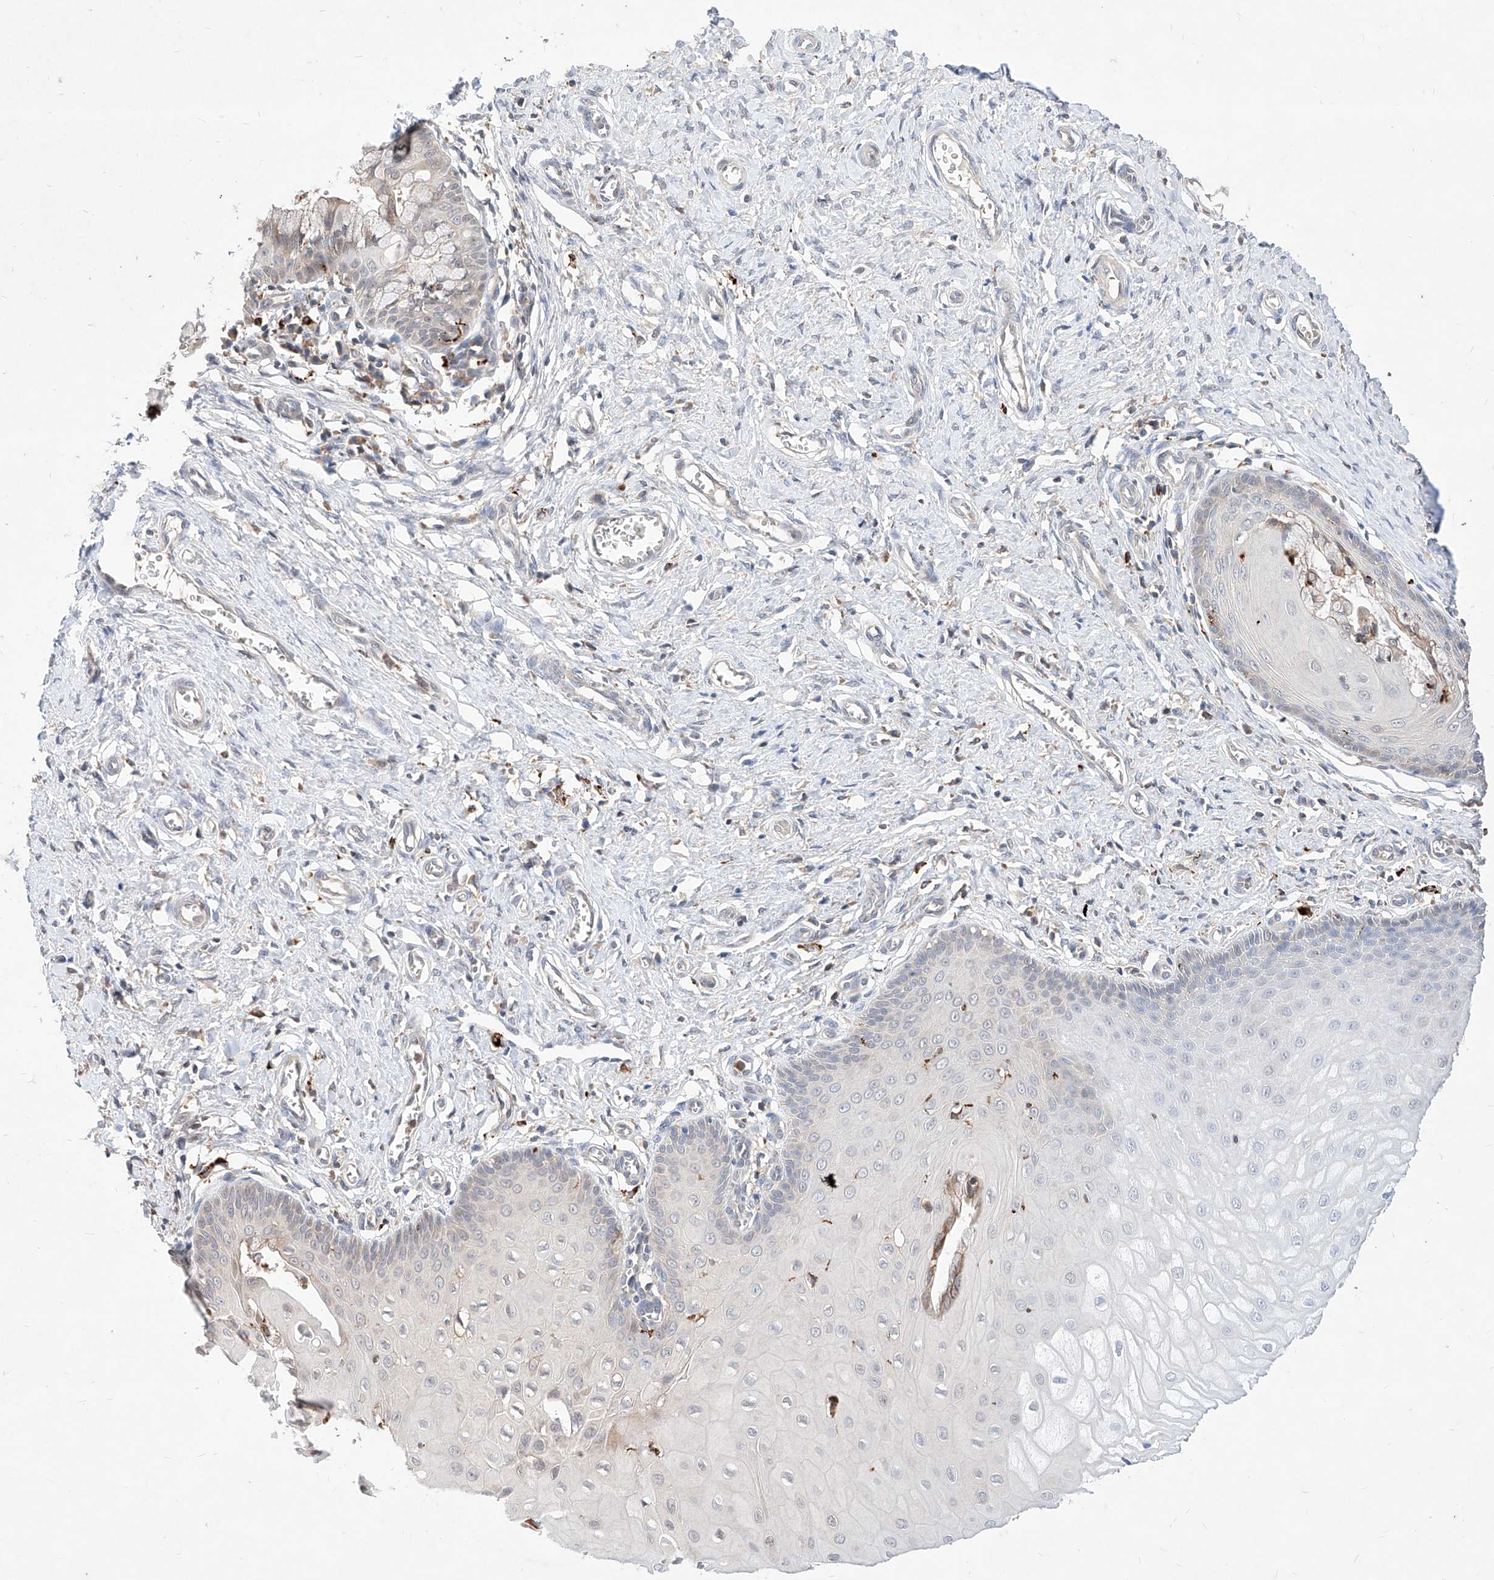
{"staining": {"intensity": "weak", "quantity": "<25%", "location": "cytoplasmic/membranous"}, "tissue": "cervix", "cell_type": "Glandular cells", "image_type": "normal", "snomed": [{"axis": "morphology", "description": "Normal tissue, NOS"}, {"axis": "topography", "description": "Cervix"}], "caption": "A high-resolution micrograph shows IHC staining of benign cervix, which displays no significant staining in glandular cells. (Brightfield microscopy of DAB IHC at high magnification).", "gene": "TSNAX", "patient": {"sex": "female", "age": 55}}